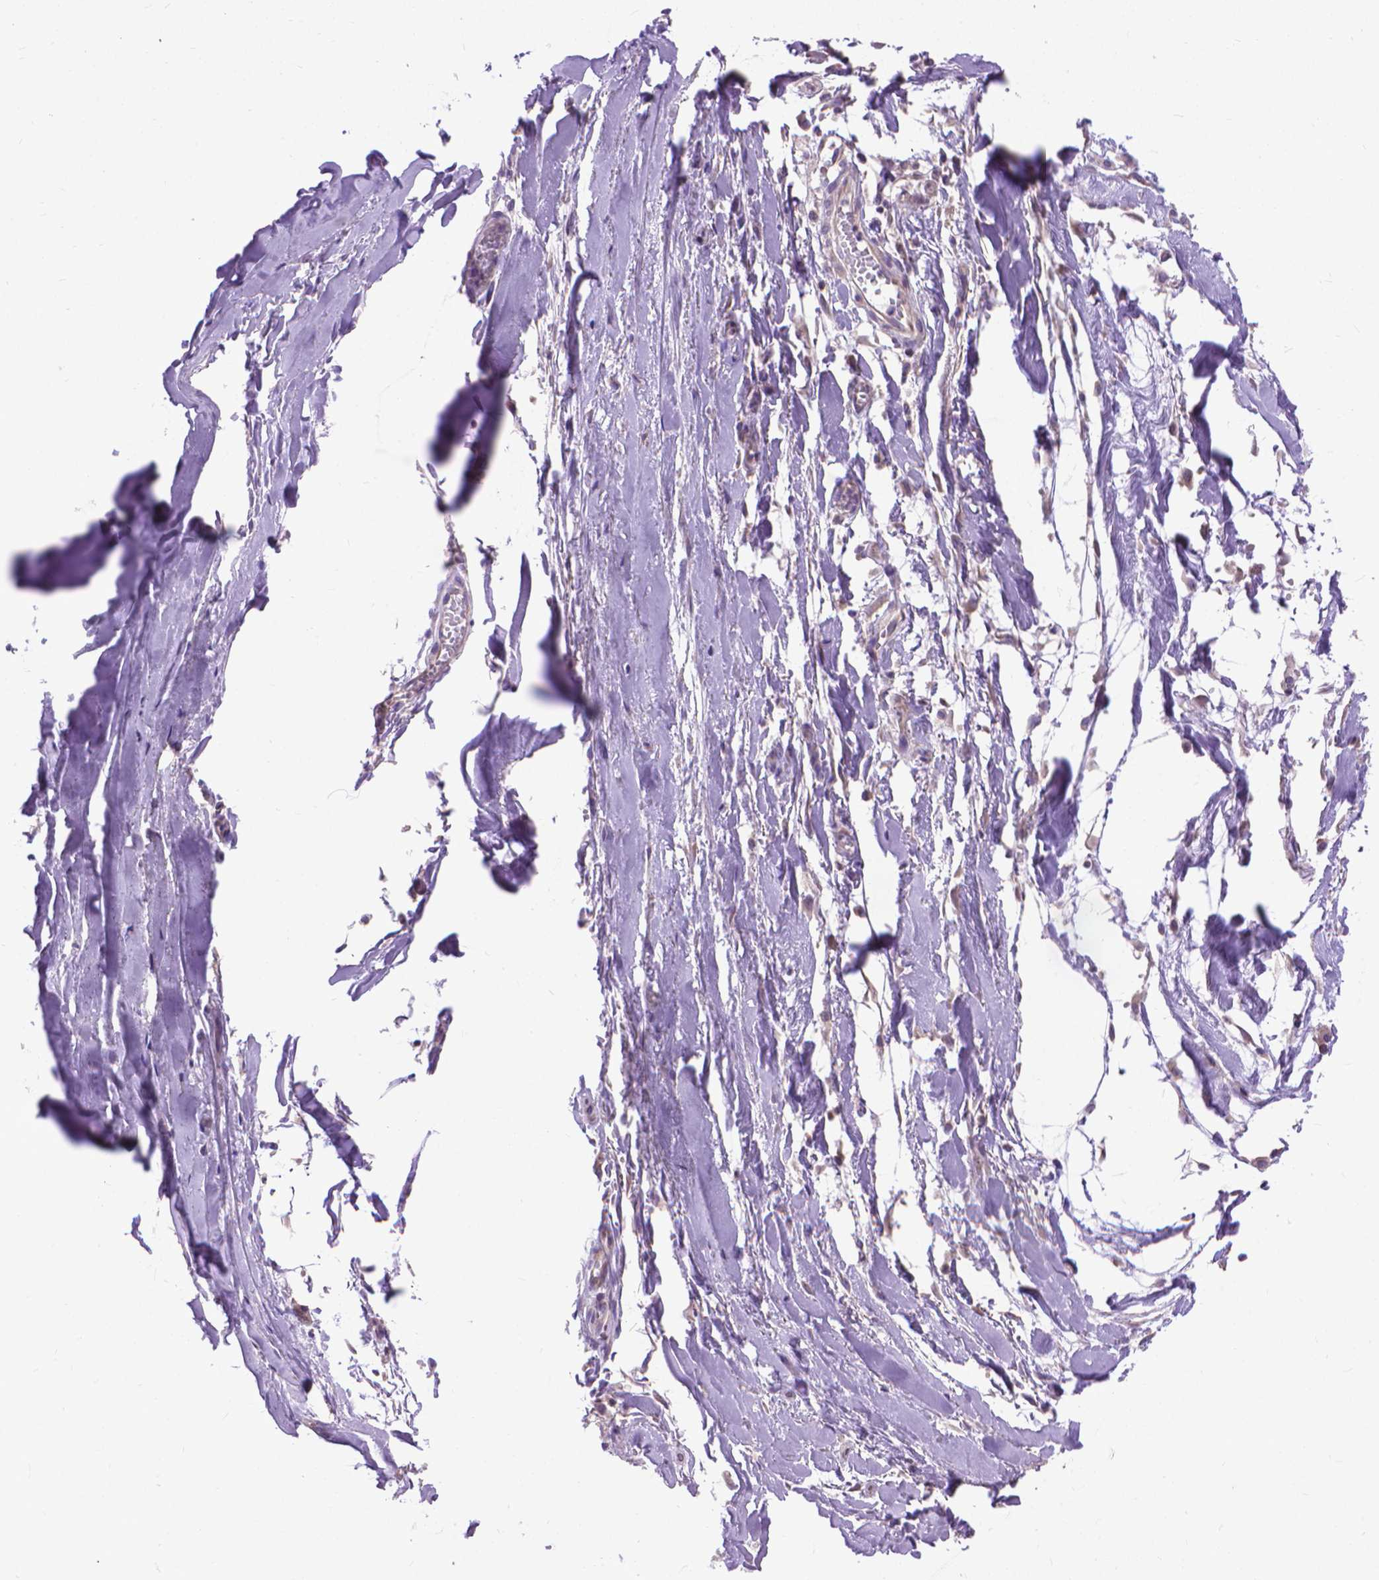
{"staining": {"intensity": "negative", "quantity": "none", "location": "none"}, "tissue": "adipose tissue", "cell_type": "Adipocytes", "image_type": "normal", "snomed": [{"axis": "morphology", "description": "Normal tissue, NOS"}, {"axis": "topography", "description": "Cartilage tissue"}, {"axis": "topography", "description": "Nasopharynx"}, {"axis": "topography", "description": "Thyroid gland"}], "caption": "IHC micrograph of unremarkable adipose tissue: adipose tissue stained with DAB (3,3'-diaminobenzidine) displays no significant protein expression in adipocytes.", "gene": "SYN1", "patient": {"sex": "male", "age": 63}}